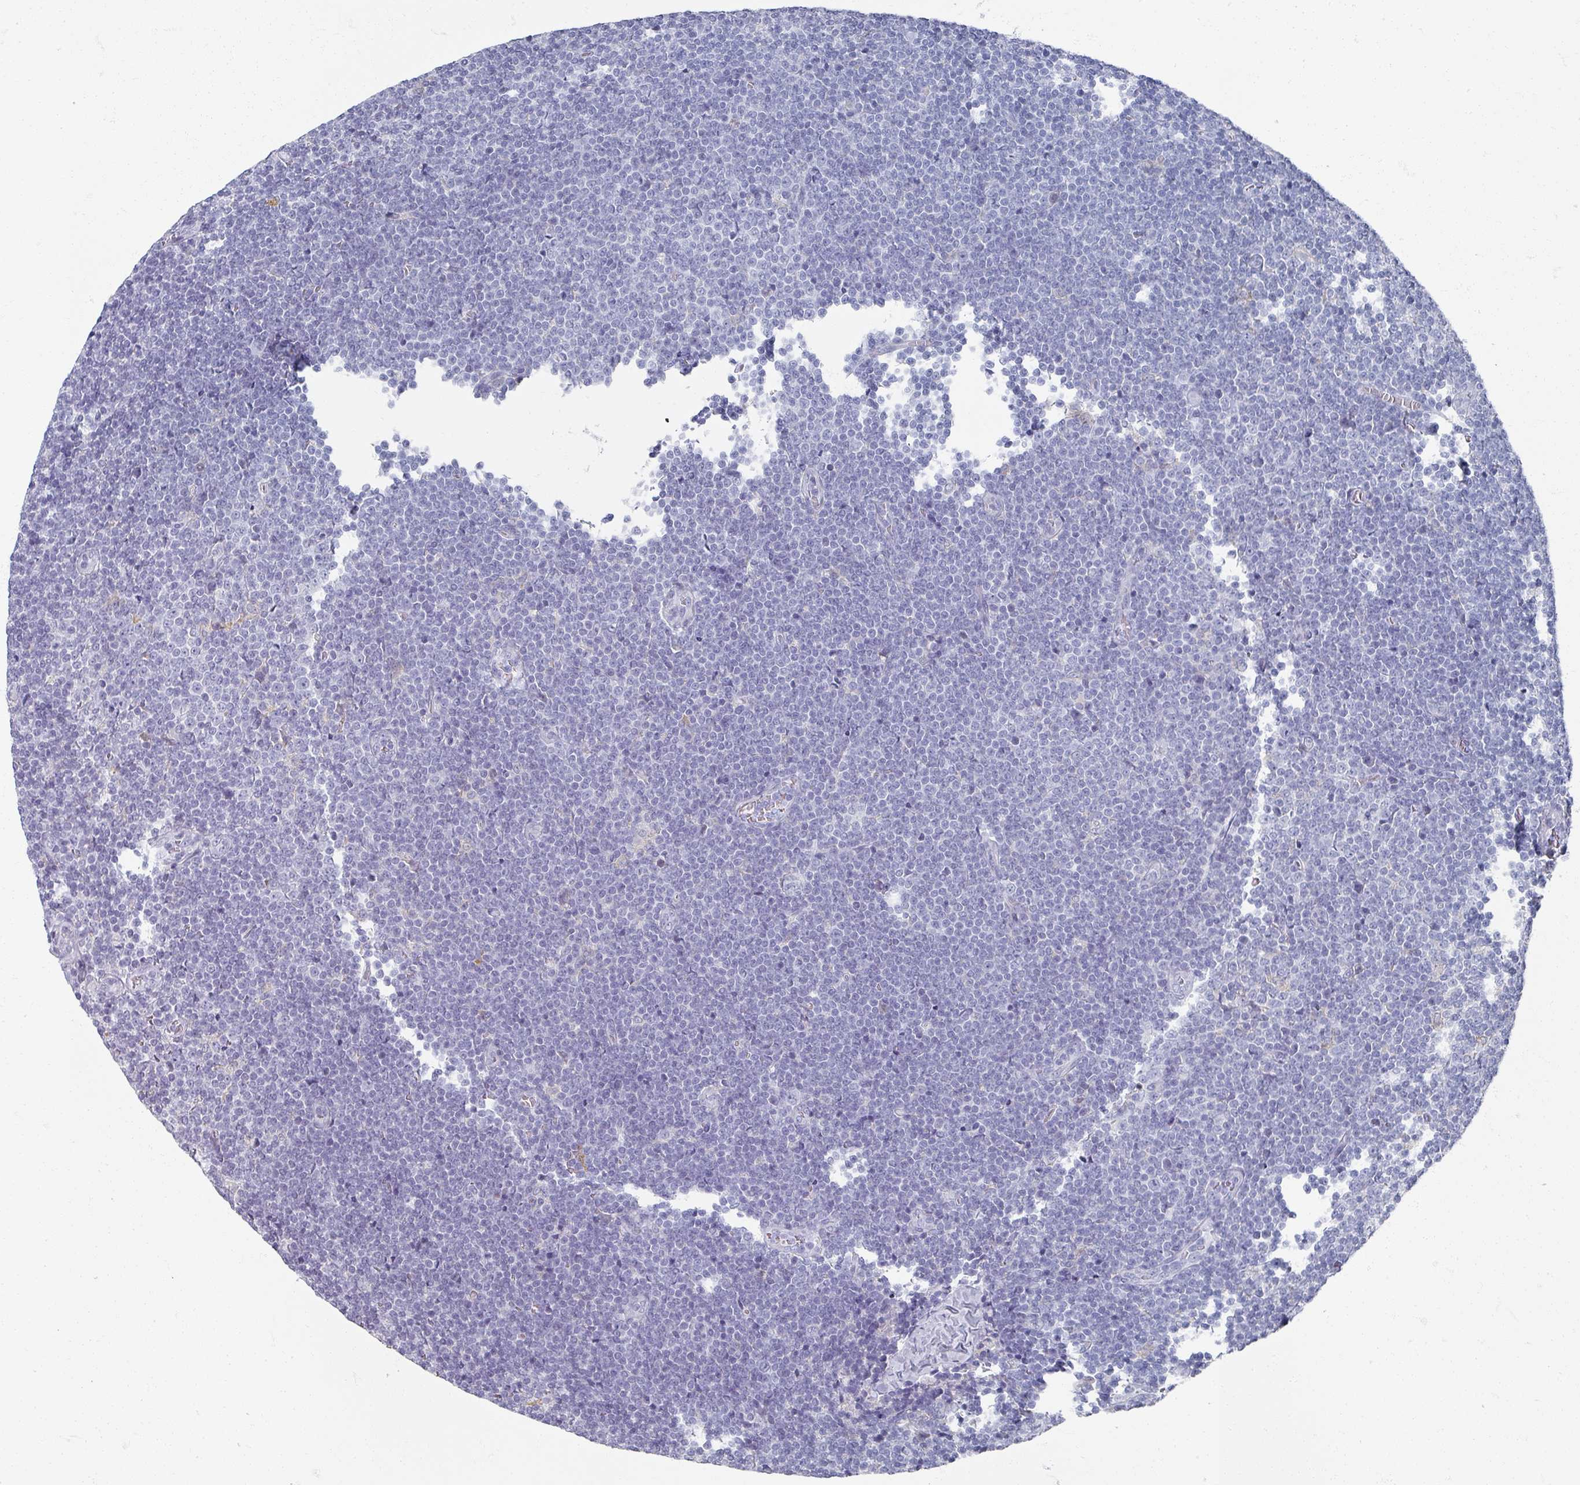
{"staining": {"intensity": "negative", "quantity": "none", "location": "none"}, "tissue": "lymphoma", "cell_type": "Tumor cells", "image_type": "cancer", "snomed": [{"axis": "morphology", "description": "Malignant lymphoma, non-Hodgkin's type, Low grade"}, {"axis": "topography", "description": "Lymph node"}], "caption": "Tumor cells show no significant expression in malignant lymphoma, non-Hodgkin's type (low-grade).", "gene": "OMG", "patient": {"sex": "male", "age": 48}}